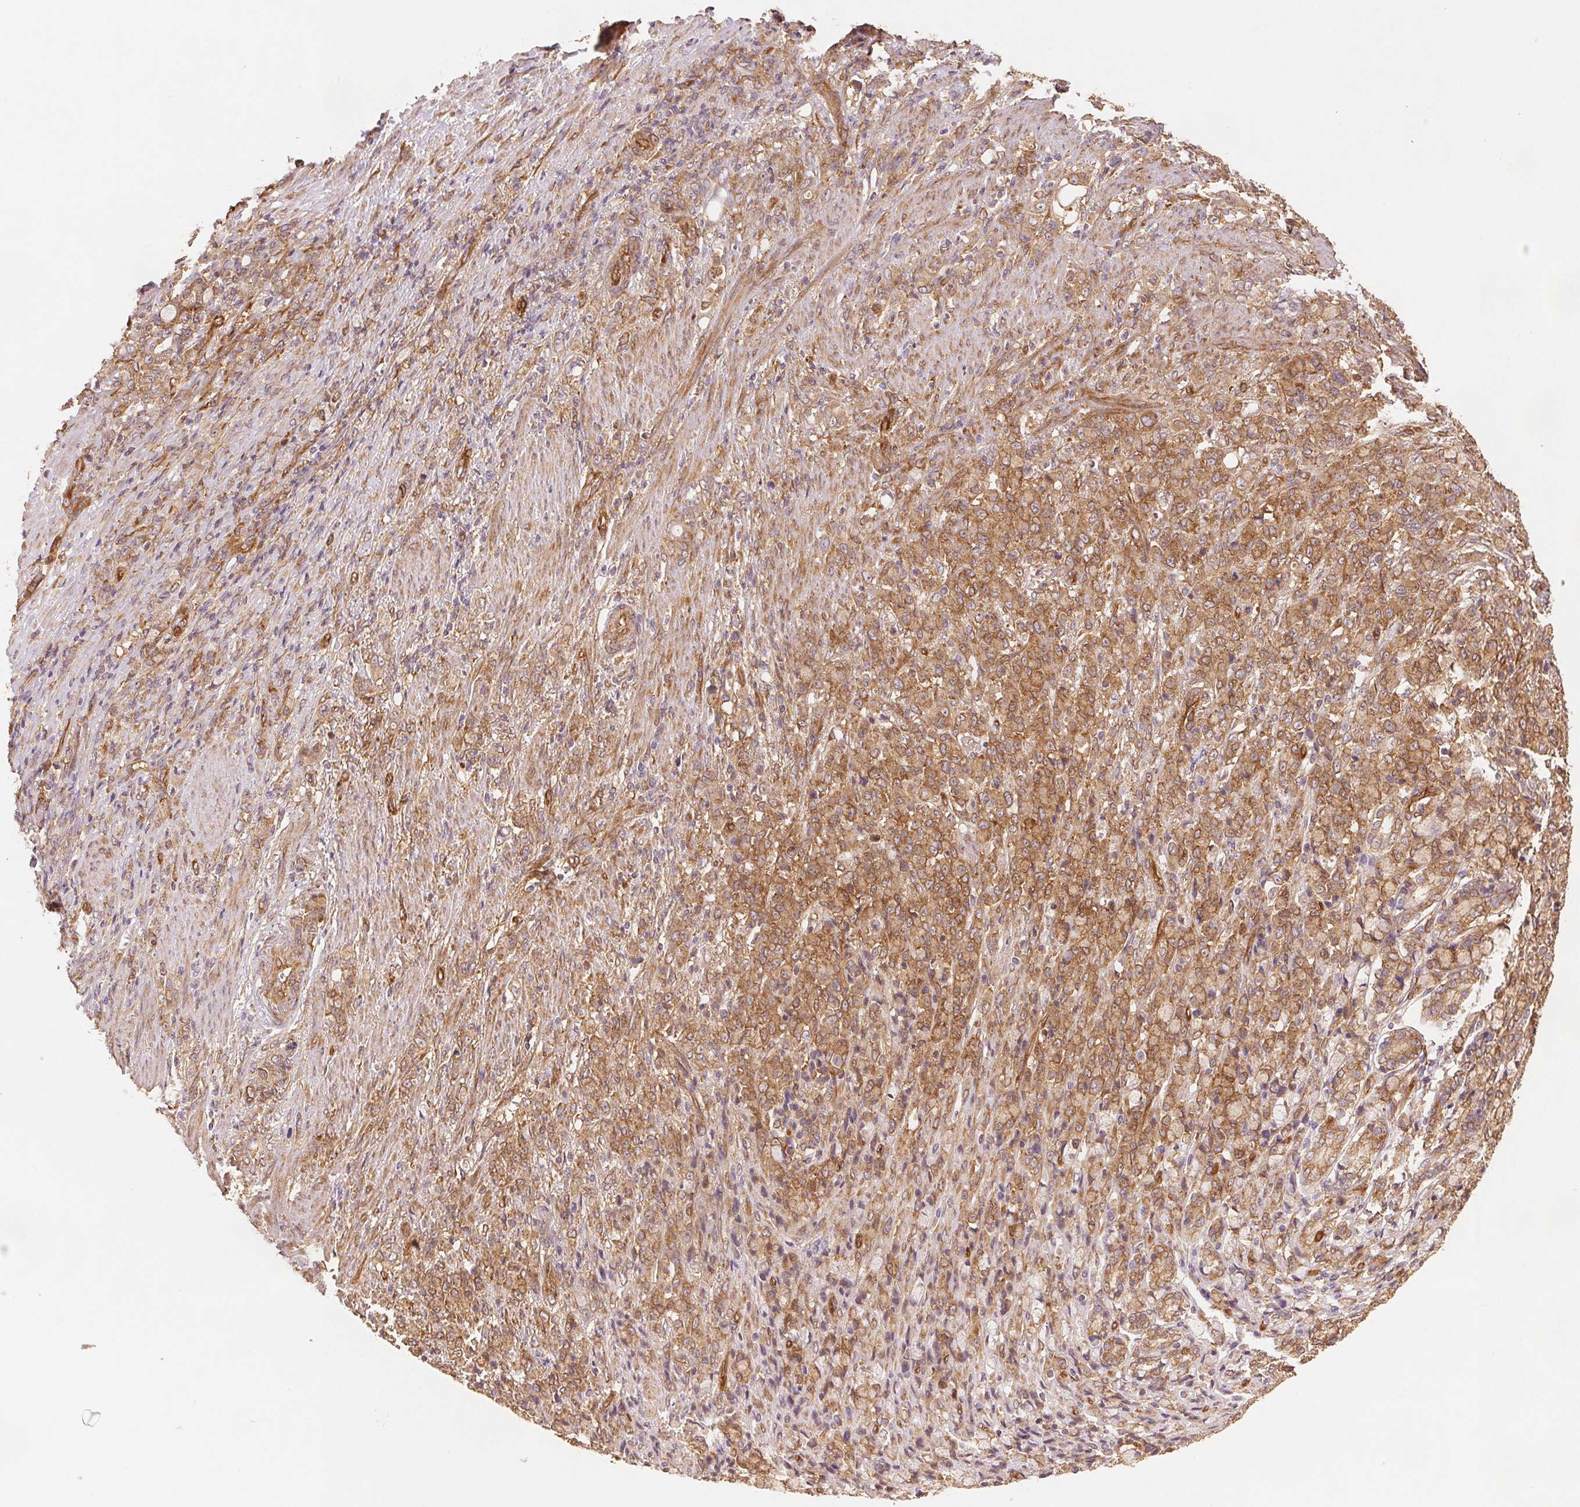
{"staining": {"intensity": "moderate", "quantity": ">75%", "location": "cytoplasmic/membranous"}, "tissue": "stomach cancer", "cell_type": "Tumor cells", "image_type": "cancer", "snomed": [{"axis": "morphology", "description": "Adenocarcinoma, NOS"}, {"axis": "topography", "description": "Stomach"}], "caption": "The photomicrograph shows a brown stain indicating the presence of a protein in the cytoplasmic/membranous of tumor cells in stomach cancer. (DAB IHC, brown staining for protein, blue staining for nuclei).", "gene": "DIAPH2", "patient": {"sex": "female", "age": 79}}